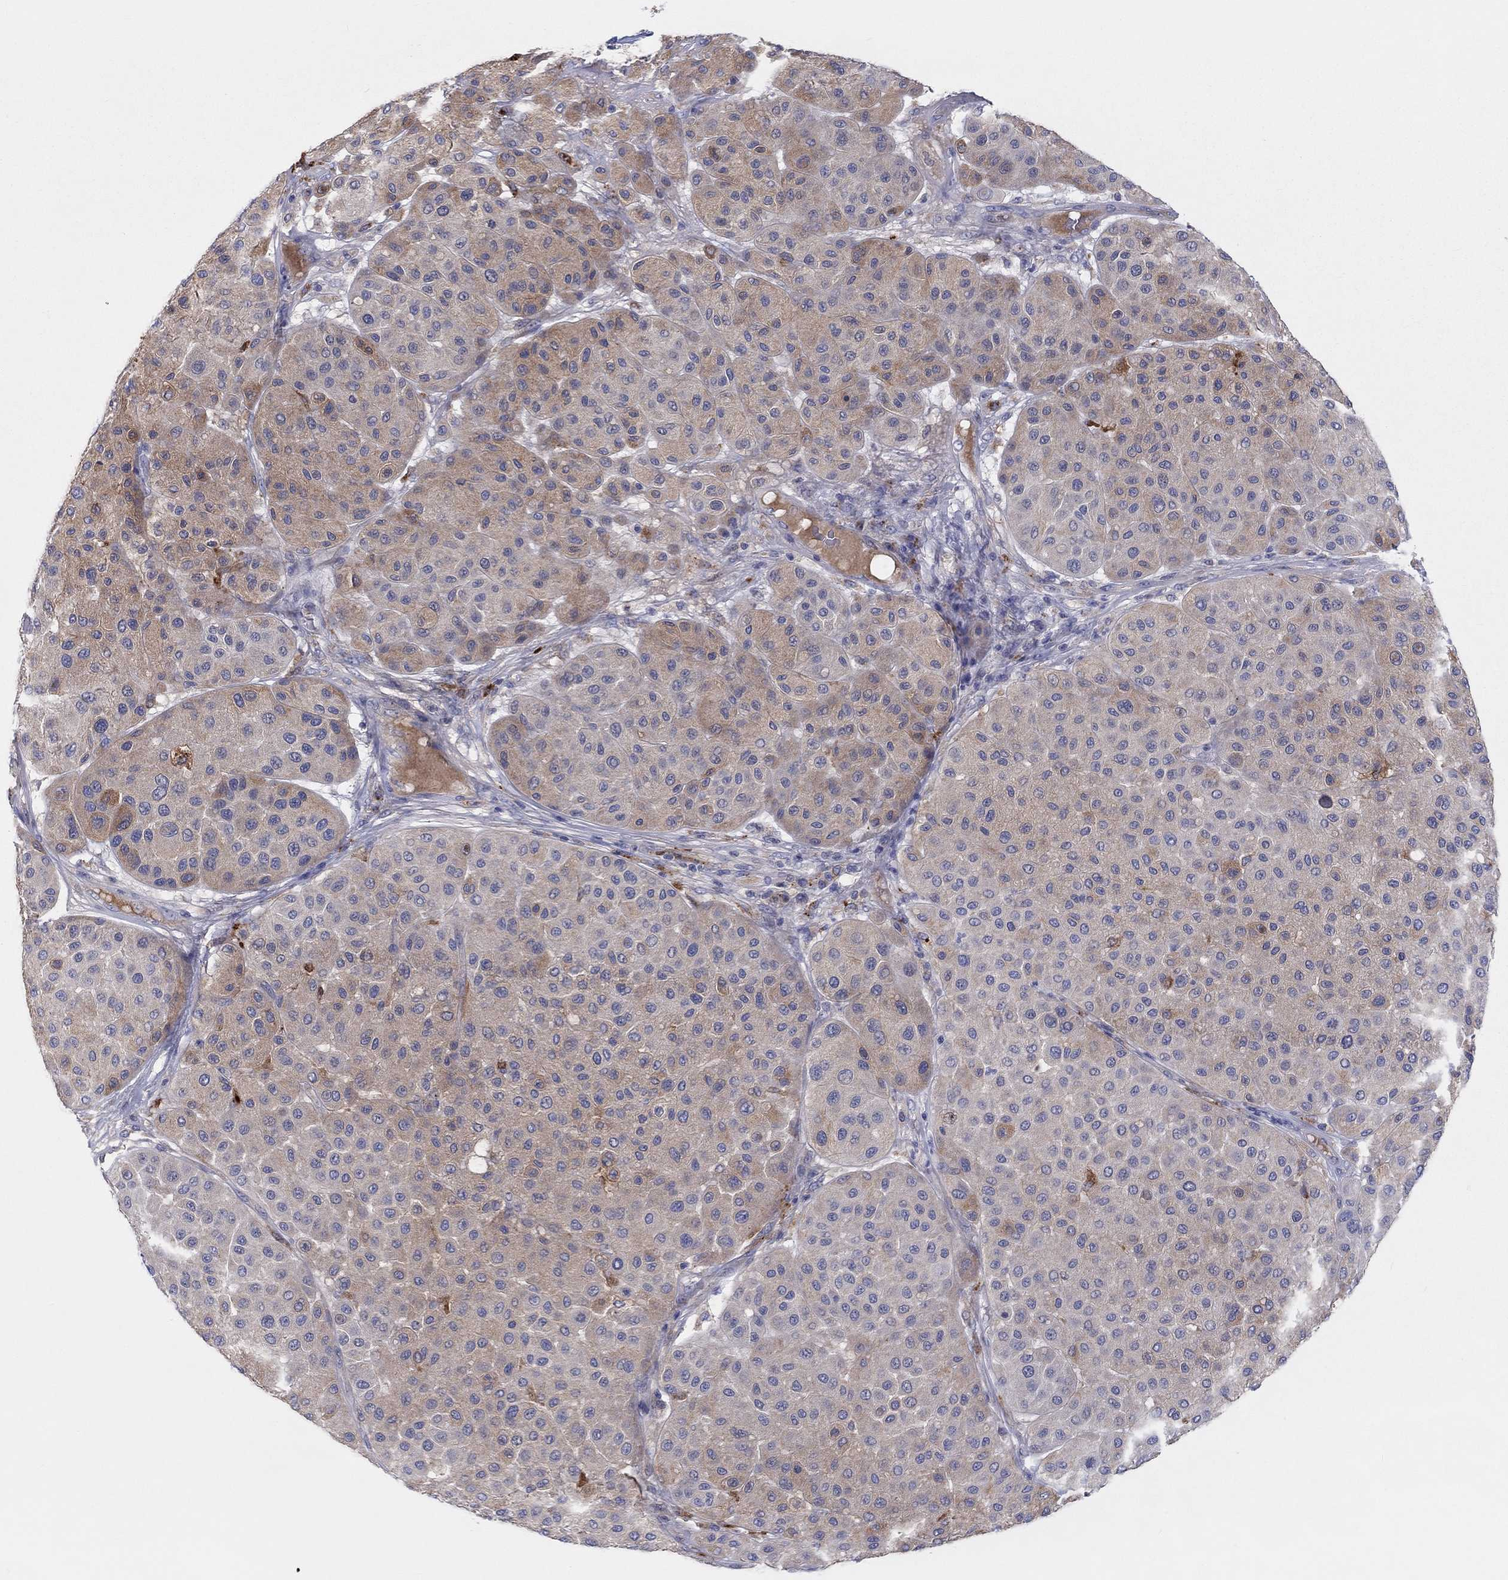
{"staining": {"intensity": "moderate", "quantity": "25%-75%", "location": "cytoplasmic/membranous"}, "tissue": "melanoma", "cell_type": "Tumor cells", "image_type": "cancer", "snomed": [{"axis": "morphology", "description": "Malignant melanoma, Metastatic site"}, {"axis": "topography", "description": "Smooth muscle"}], "caption": "Human melanoma stained with a protein marker demonstrates moderate staining in tumor cells.", "gene": "BCO2", "patient": {"sex": "male", "age": 41}}